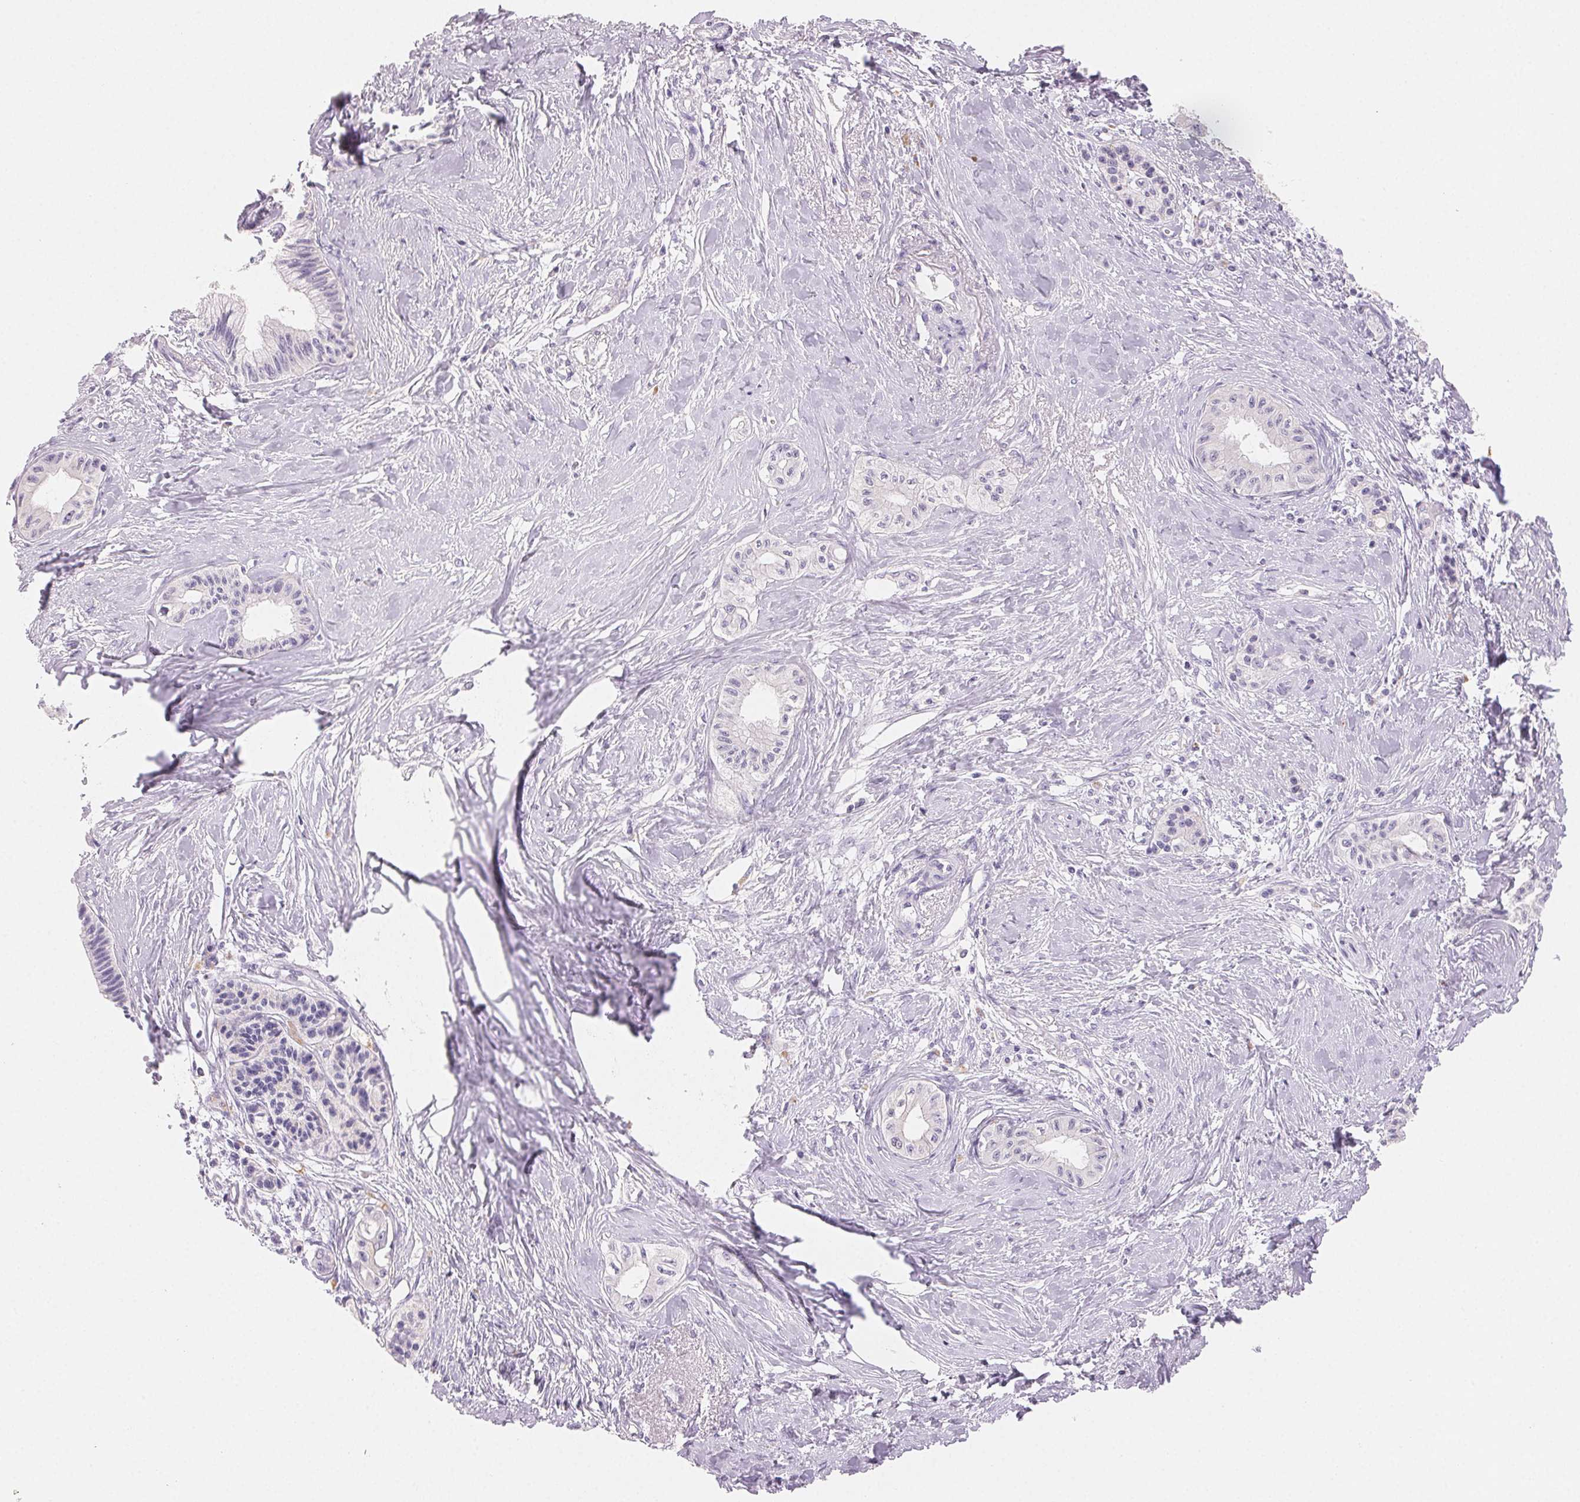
{"staining": {"intensity": "negative", "quantity": "none", "location": "none"}, "tissue": "pancreatic cancer", "cell_type": "Tumor cells", "image_type": "cancer", "snomed": [{"axis": "morphology", "description": "Adenocarcinoma, NOS"}, {"axis": "topography", "description": "Pancreas"}], "caption": "DAB (3,3'-diaminobenzidine) immunohistochemical staining of adenocarcinoma (pancreatic) shows no significant staining in tumor cells.", "gene": "BPIFB2", "patient": {"sex": "male", "age": 71}}